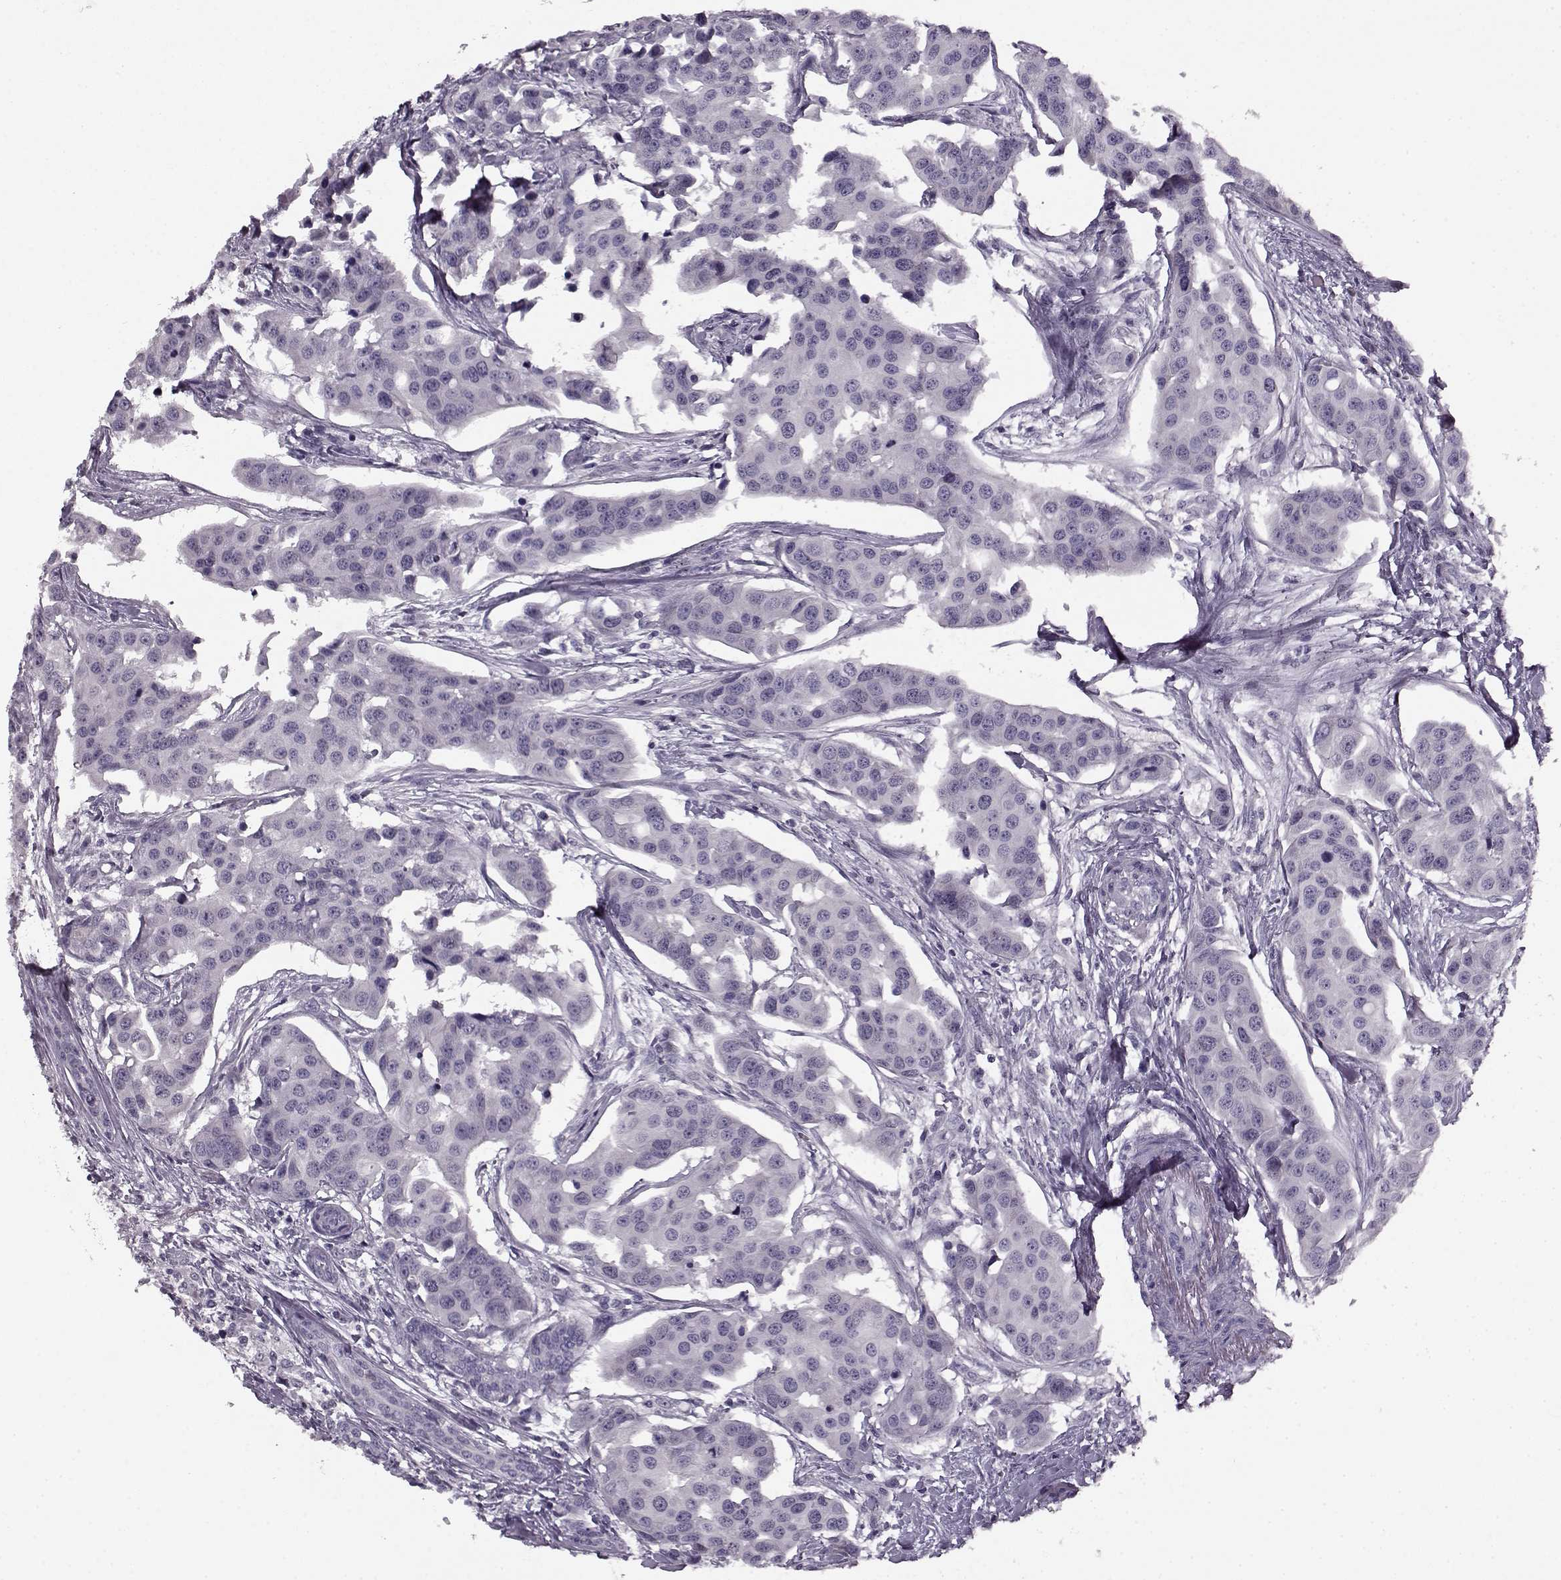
{"staining": {"intensity": "negative", "quantity": "none", "location": "none"}, "tissue": "head and neck cancer", "cell_type": "Tumor cells", "image_type": "cancer", "snomed": [{"axis": "morphology", "description": "Adenocarcinoma, NOS"}, {"axis": "topography", "description": "Head-Neck"}], "caption": "IHC of head and neck cancer reveals no staining in tumor cells.", "gene": "RP1L1", "patient": {"sex": "male", "age": 76}}